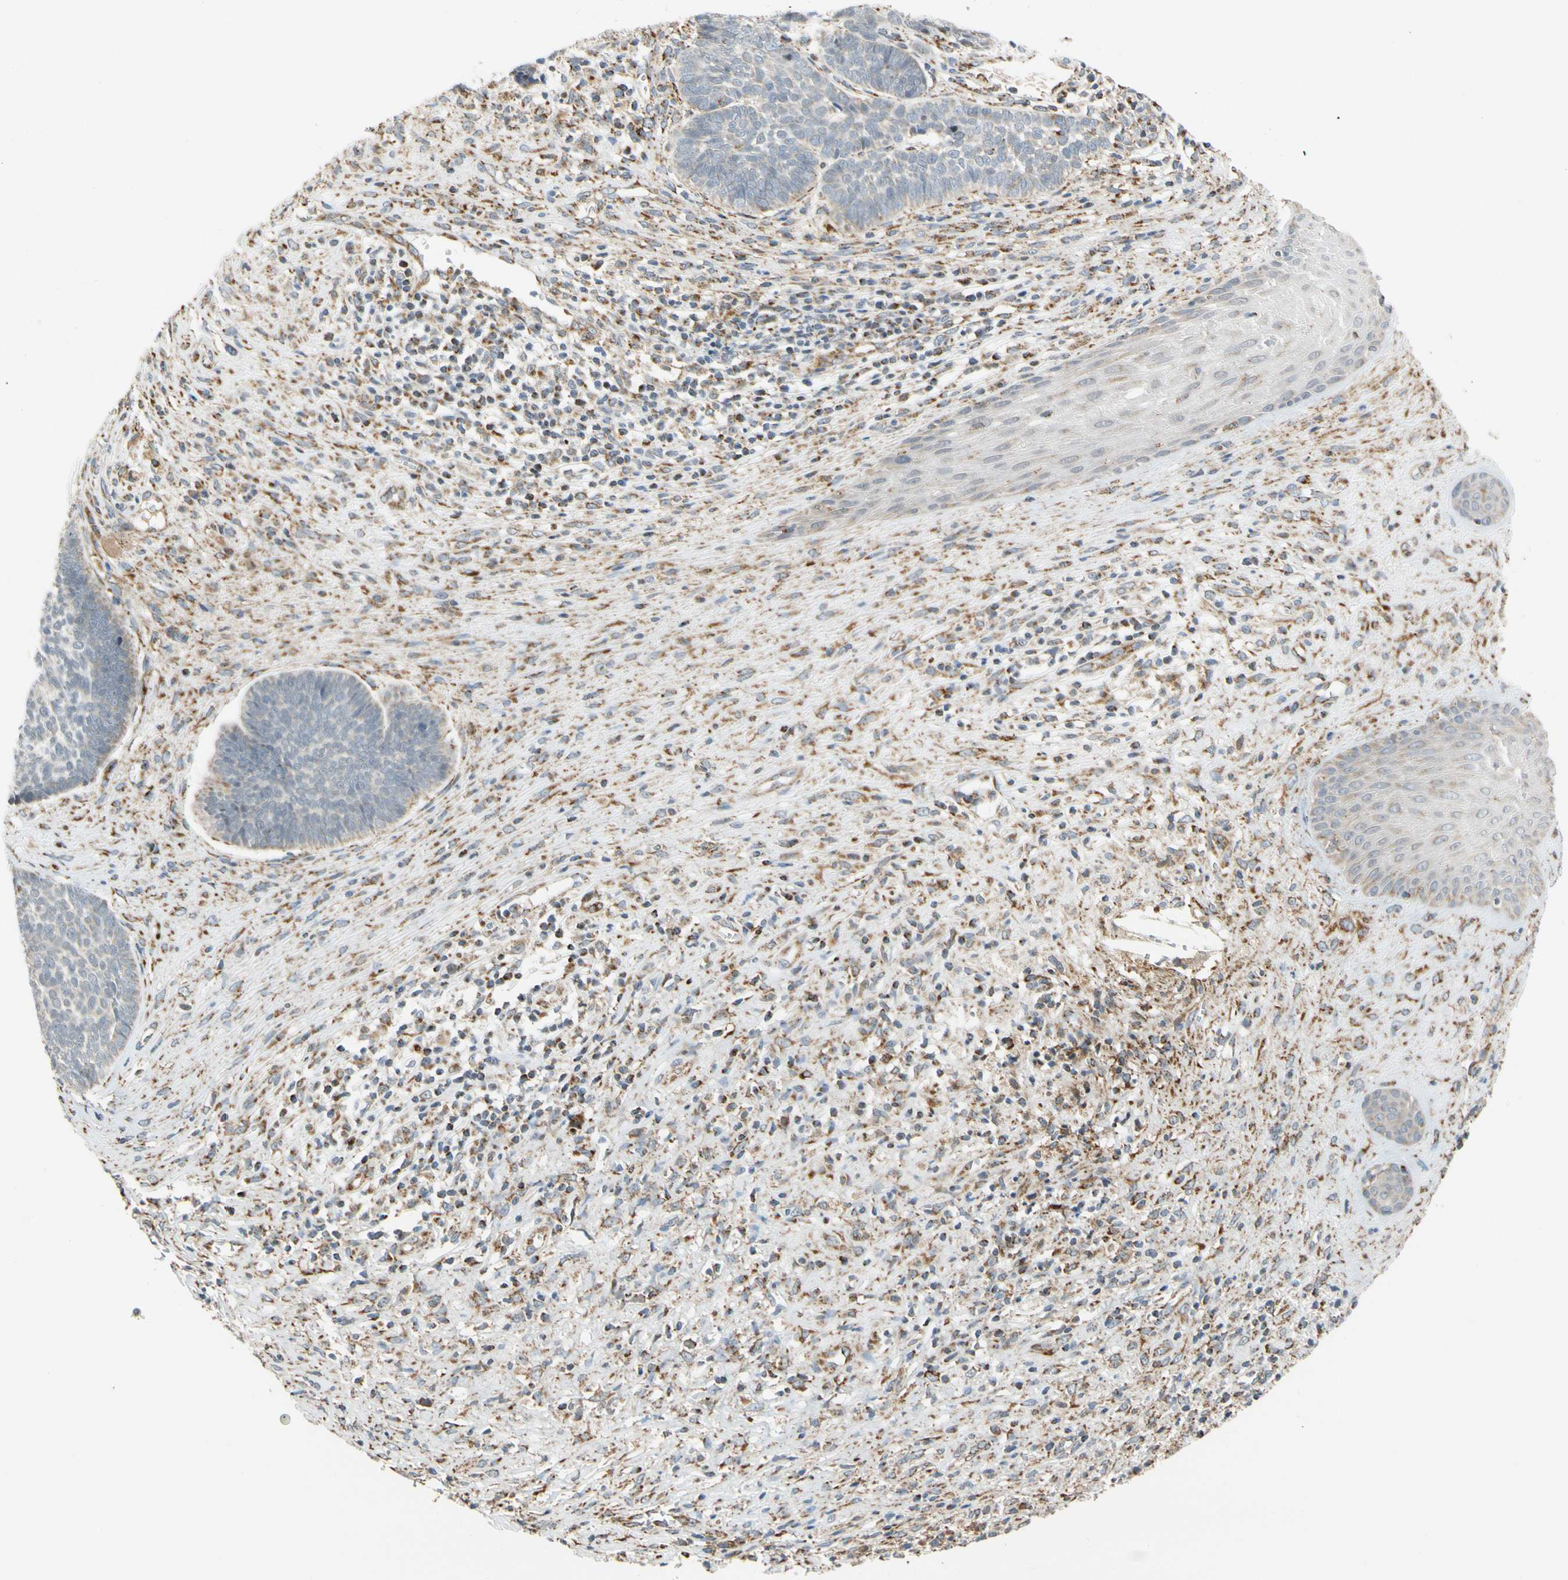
{"staining": {"intensity": "weak", "quantity": "<25%", "location": "cytoplasmic/membranous"}, "tissue": "skin cancer", "cell_type": "Tumor cells", "image_type": "cancer", "snomed": [{"axis": "morphology", "description": "Basal cell carcinoma"}, {"axis": "topography", "description": "Skin"}], "caption": "A high-resolution image shows immunohistochemistry (IHC) staining of skin basal cell carcinoma, which reveals no significant positivity in tumor cells.", "gene": "SFXN3", "patient": {"sex": "male", "age": 84}}